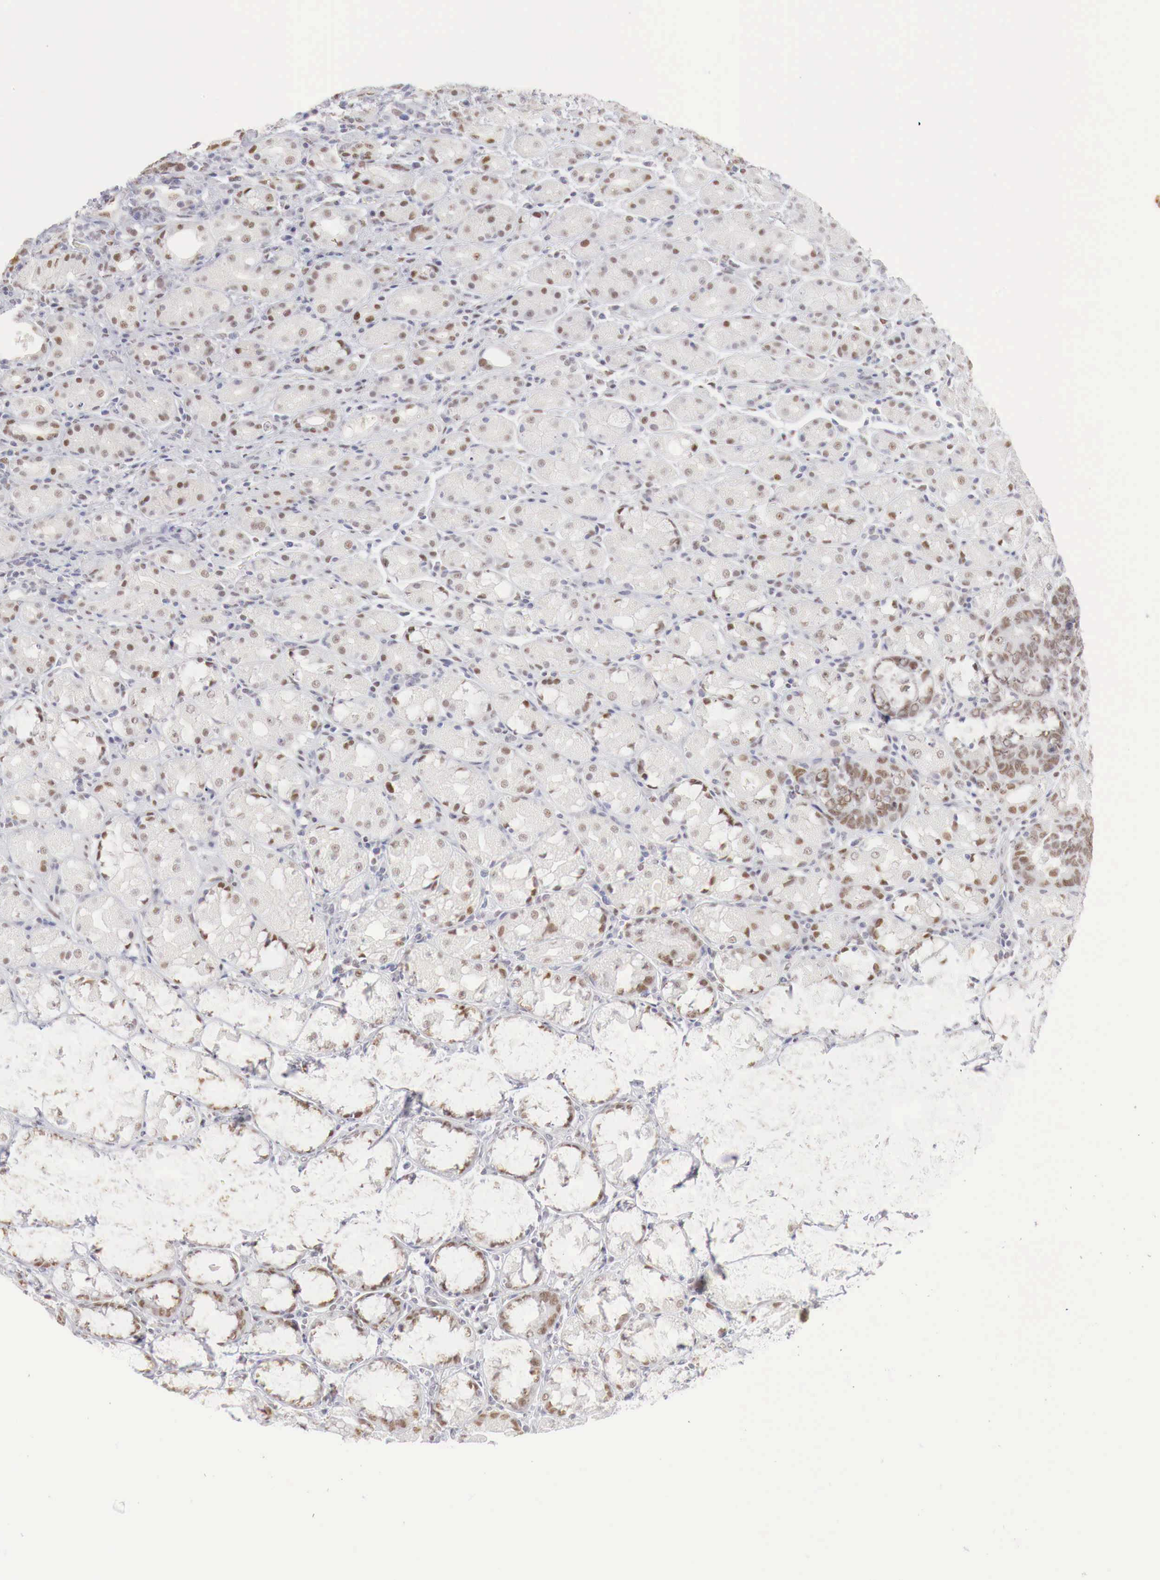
{"staining": {"intensity": "moderate", "quantity": ">75%", "location": "nuclear"}, "tissue": "stomach cancer", "cell_type": "Tumor cells", "image_type": "cancer", "snomed": [{"axis": "morphology", "description": "Adenocarcinoma, NOS"}, {"axis": "topography", "description": "Stomach, upper"}], "caption": "The histopathology image displays immunohistochemical staining of adenocarcinoma (stomach). There is moderate nuclear expression is appreciated in about >75% of tumor cells. (DAB (3,3'-diaminobenzidine) IHC with brightfield microscopy, high magnification).", "gene": "FOXP2", "patient": {"sex": "male", "age": 71}}